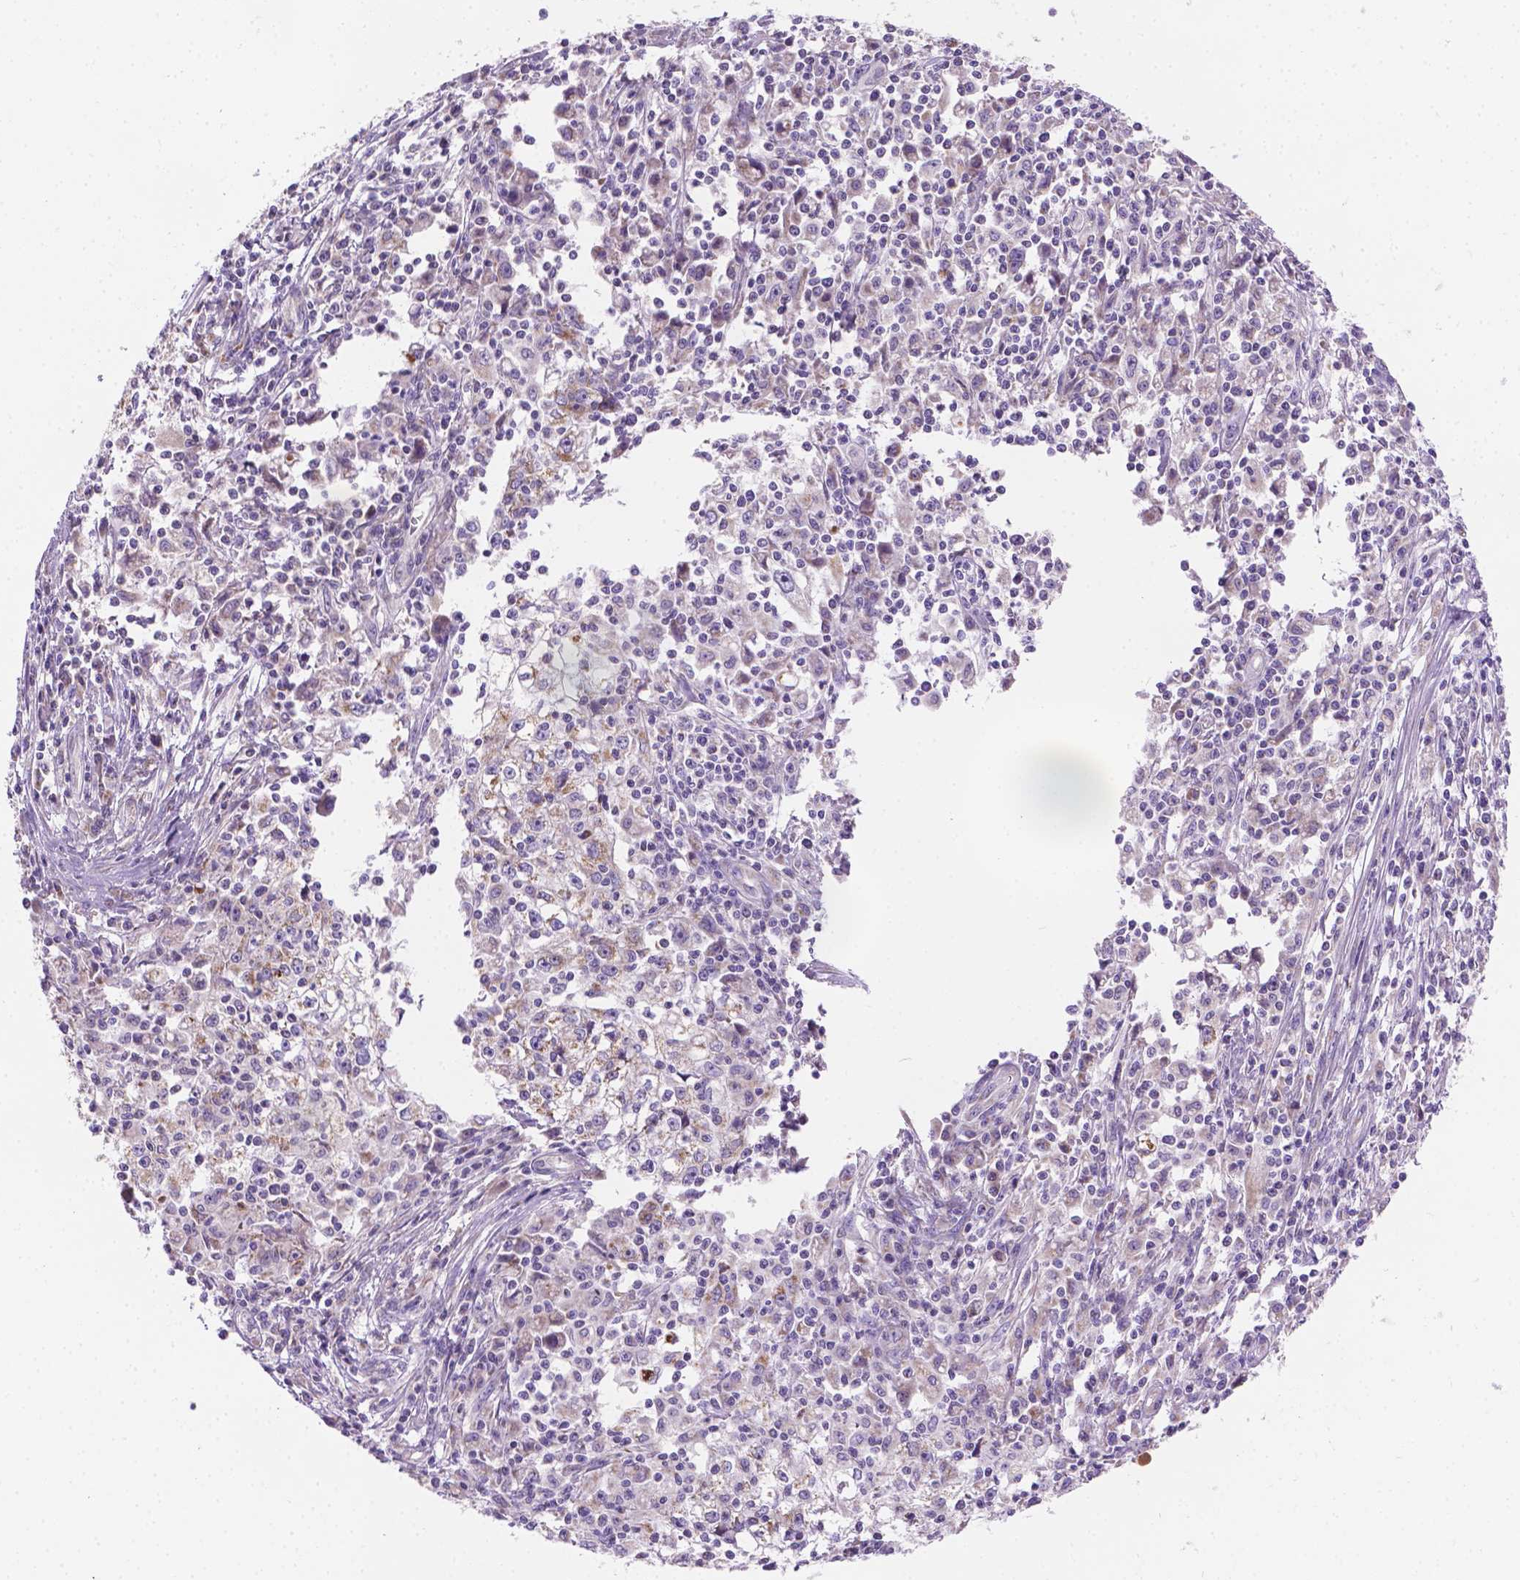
{"staining": {"intensity": "negative", "quantity": "none", "location": "none"}, "tissue": "cervical cancer", "cell_type": "Tumor cells", "image_type": "cancer", "snomed": [{"axis": "morphology", "description": "Squamous cell carcinoma, NOS"}, {"axis": "topography", "description": "Cervix"}], "caption": "A micrograph of human cervical squamous cell carcinoma is negative for staining in tumor cells.", "gene": "CSPG5", "patient": {"sex": "female", "age": 85}}